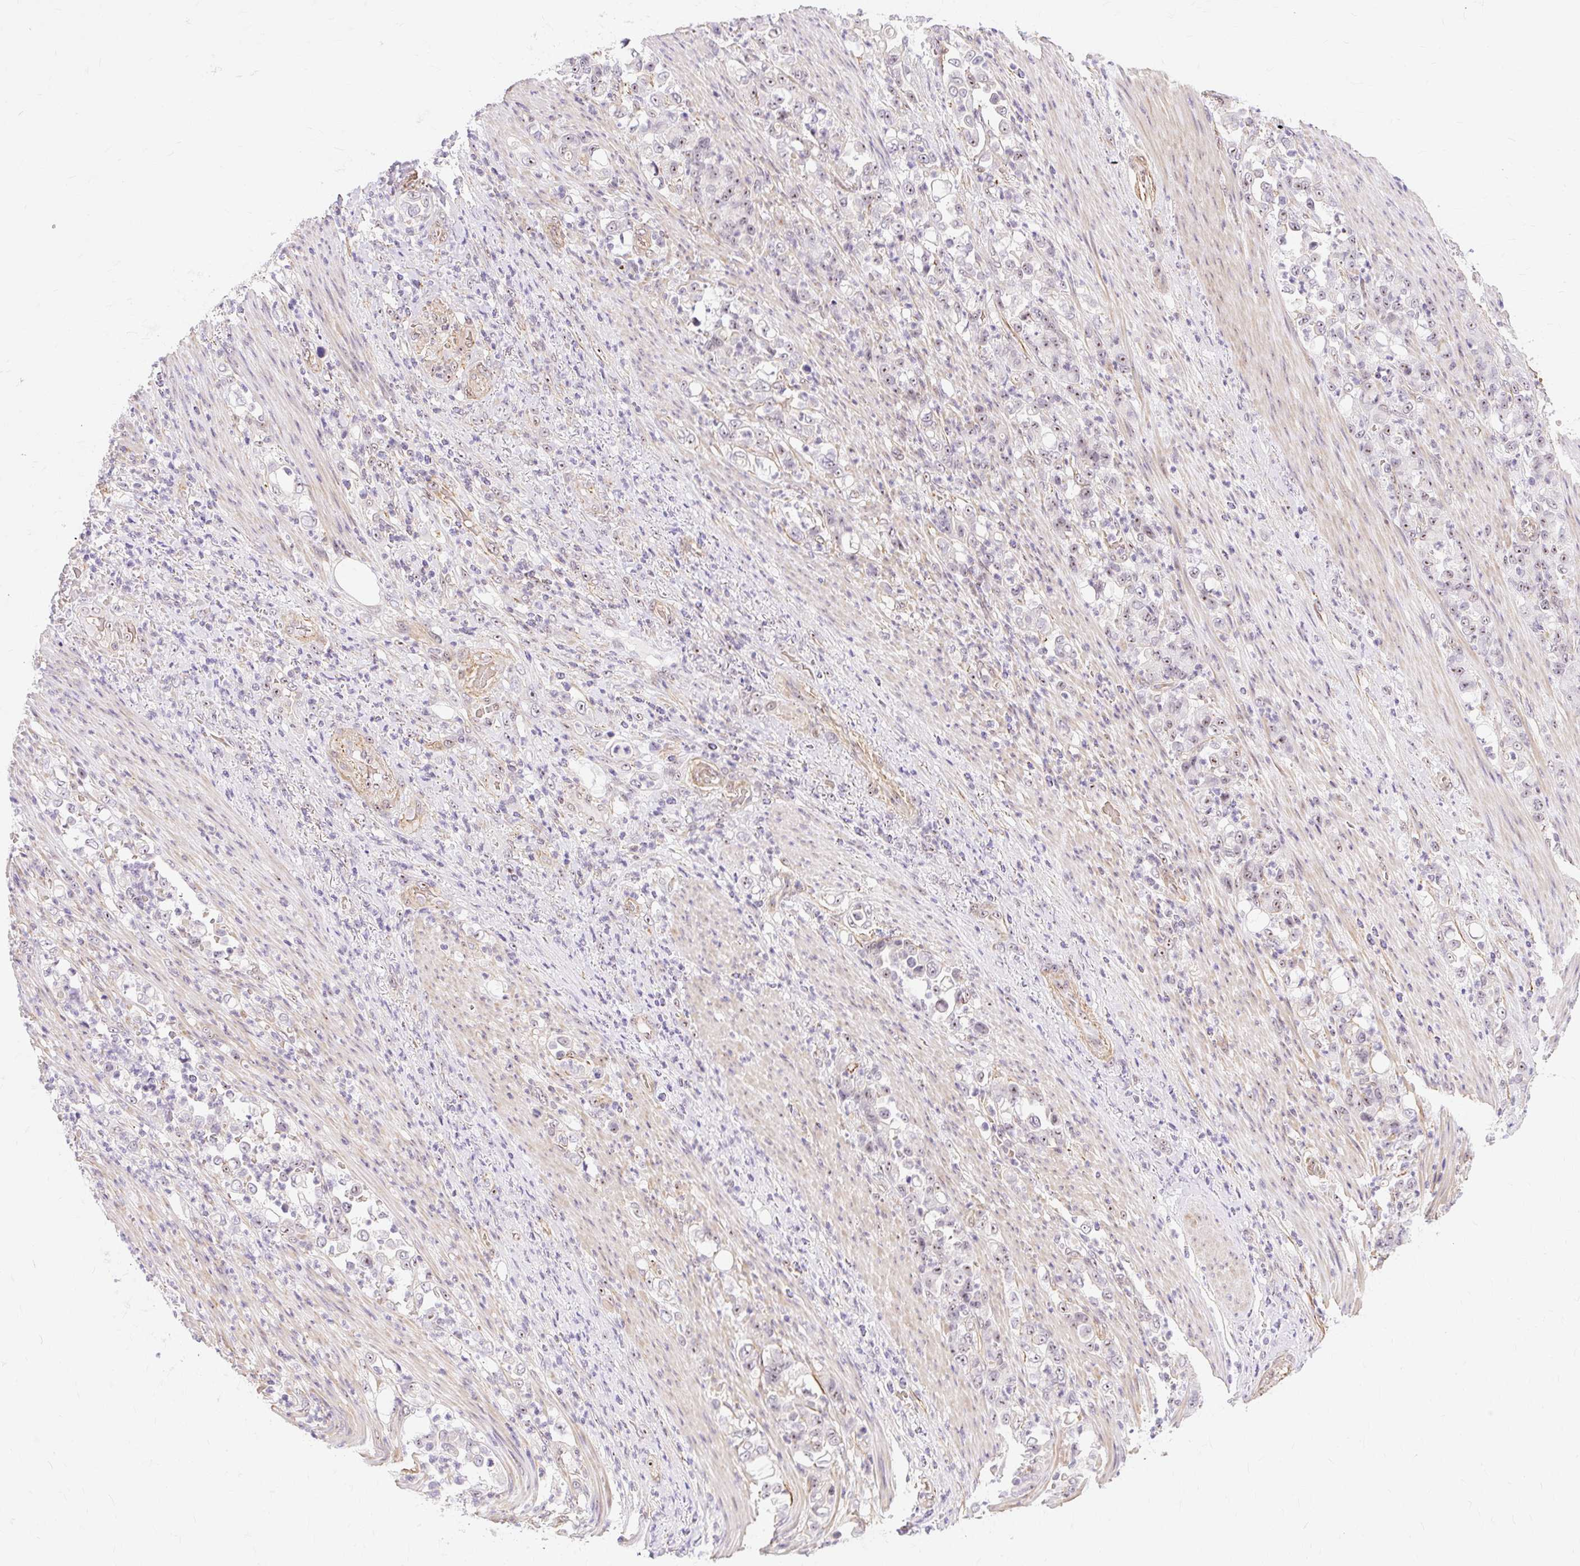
{"staining": {"intensity": "weak", "quantity": "25%-75%", "location": "nuclear"}, "tissue": "stomach cancer", "cell_type": "Tumor cells", "image_type": "cancer", "snomed": [{"axis": "morphology", "description": "Normal tissue, NOS"}, {"axis": "morphology", "description": "Adenocarcinoma, NOS"}, {"axis": "topography", "description": "Stomach"}], "caption": "Human stomach cancer (adenocarcinoma) stained with a brown dye displays weak nuclear positive staining in approximately 25%-75% of tumor cells.", "gene": "OBP2A", "patient": {"sex": "female", "age": 79}}